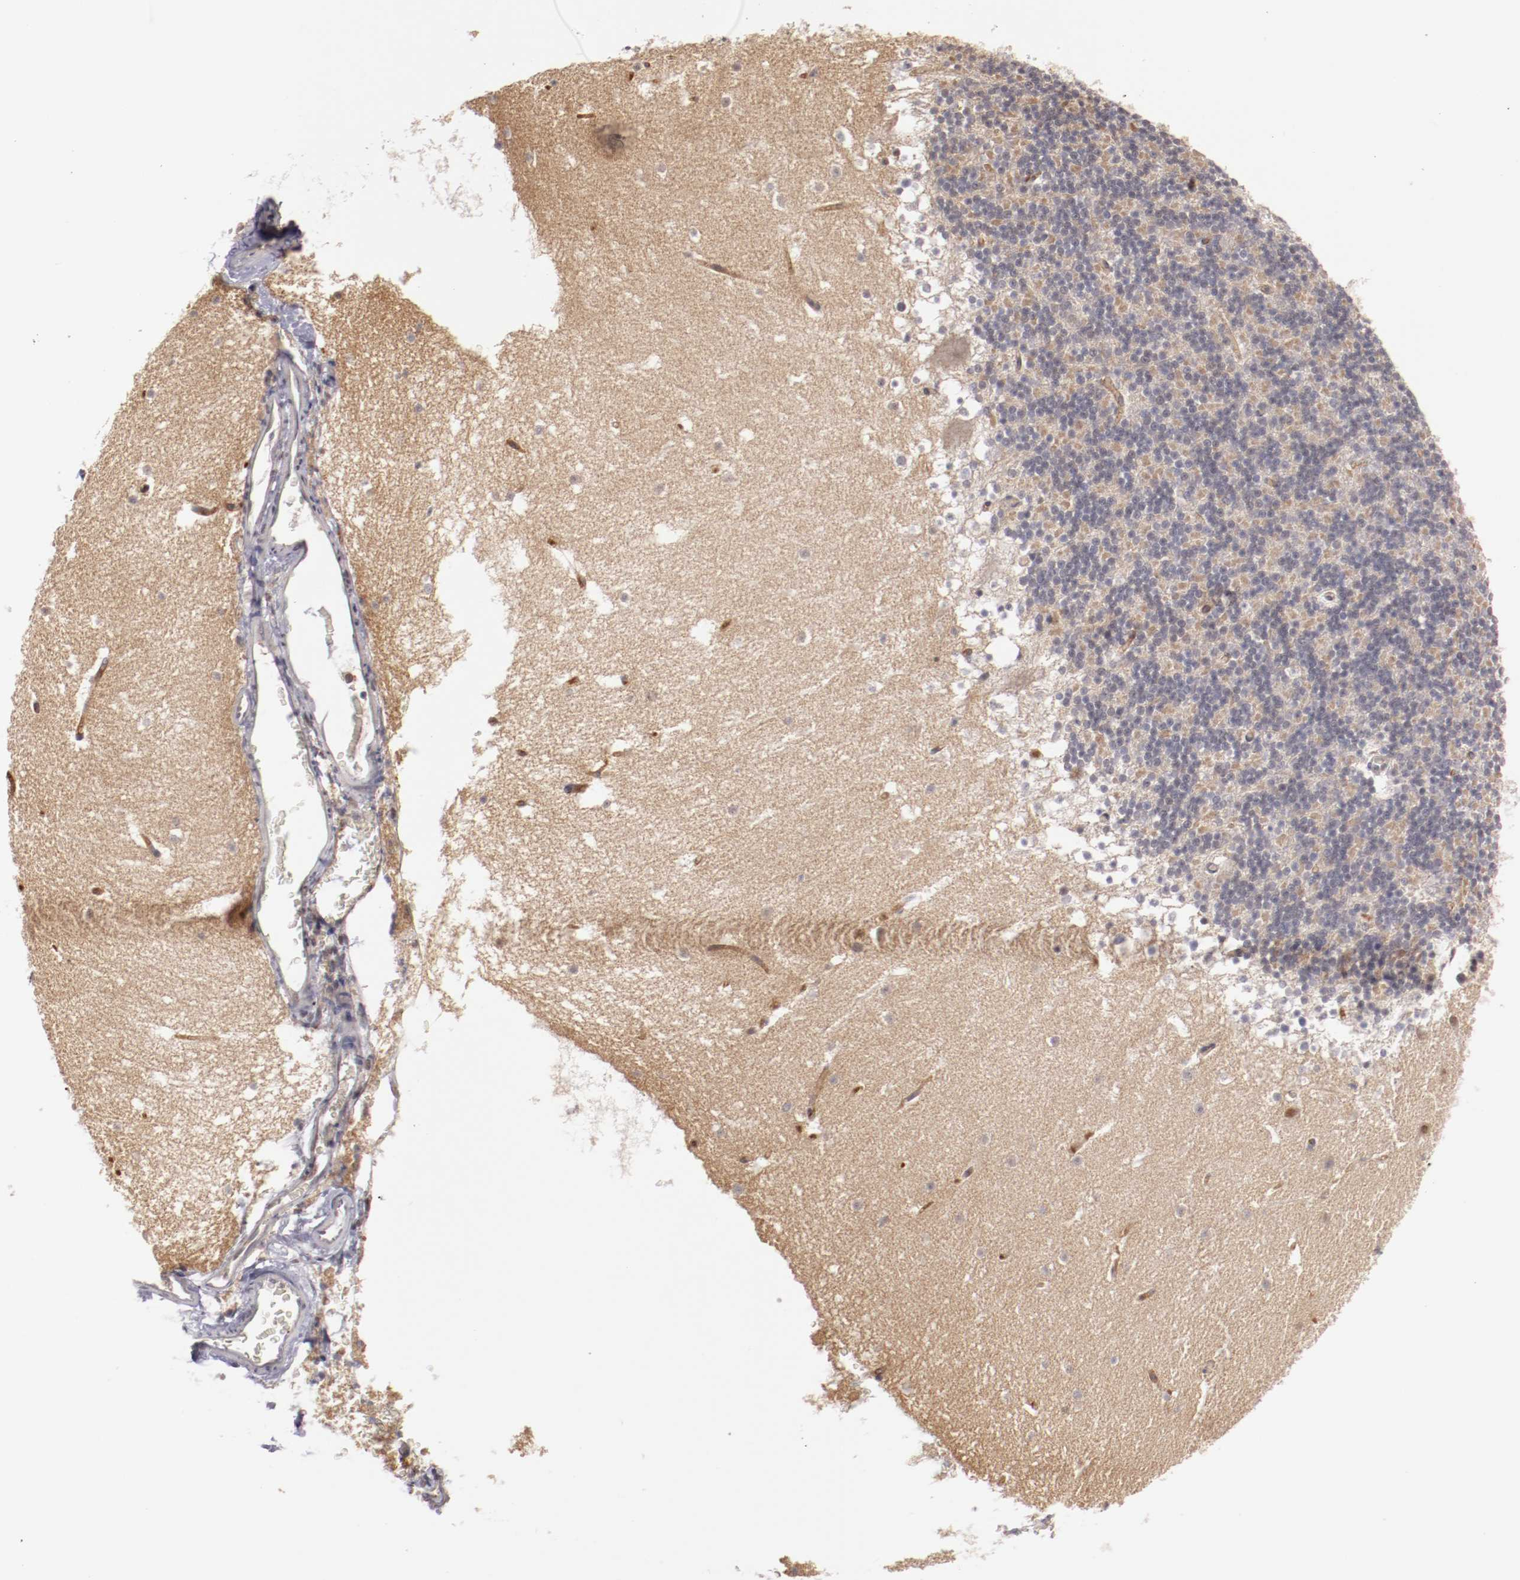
{"staining": {"intensity": "negative", "quantity": "none", "location": "none"}, "tissue": "cerebellum", "cell_type": "Cells in granular layer", "image_type": "normal", "snomed": [{"axis": "morphology", "description": "Normal tissue, NOS"}, {"axis": "topography", "description": "Cerebellum"}], "caption": "A micrograph of human cerebellum is negative for staining in cells in granular layer.", "gene": "STX3", "patient": {"sex": "male", "age": 45}}